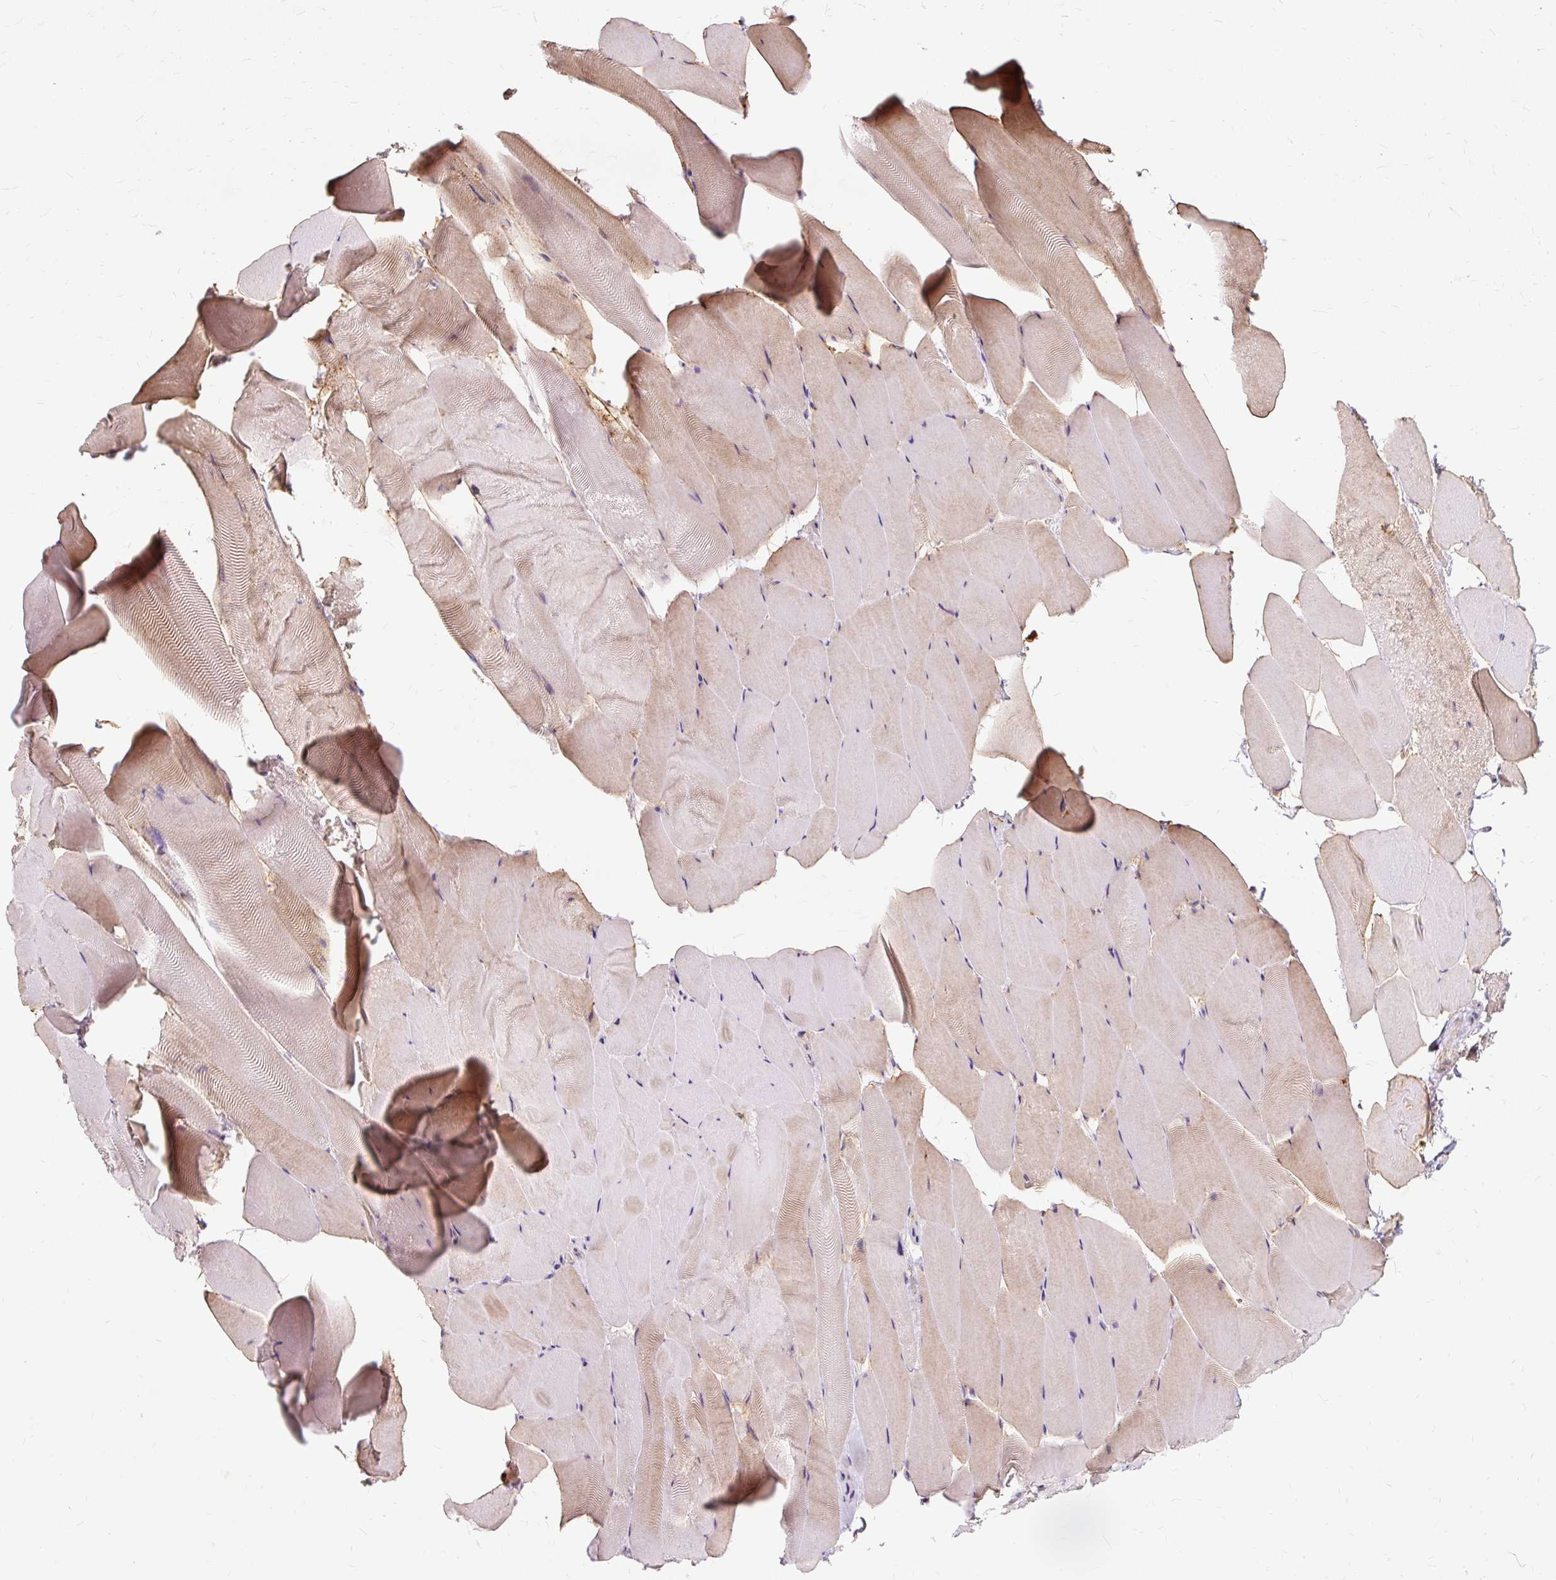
{"staining": {"intensity": "weak", "quantity": "25%-75%", "location": "cytoplasmic/membranous"}, "tissue": "skeletal muscle", "cell_type": "Myocytes", "image_type": "normal", "snomed": [{"axis": "morphology", "description": "Normal tissue, NOS"}, {"axis": "topography", "description": "Skeletal muscle"}], "caption": "Weak cytoplasmic/membranous staining is seen in about 25%-75% of myocytes in unremarkable skeletal muscle. Immunohistochemistry (ihc) stains the protein in brown and the nuclei are stained blue.", "gene": "TSPAN8", "patient": {"sex": "female", "age": 64}}